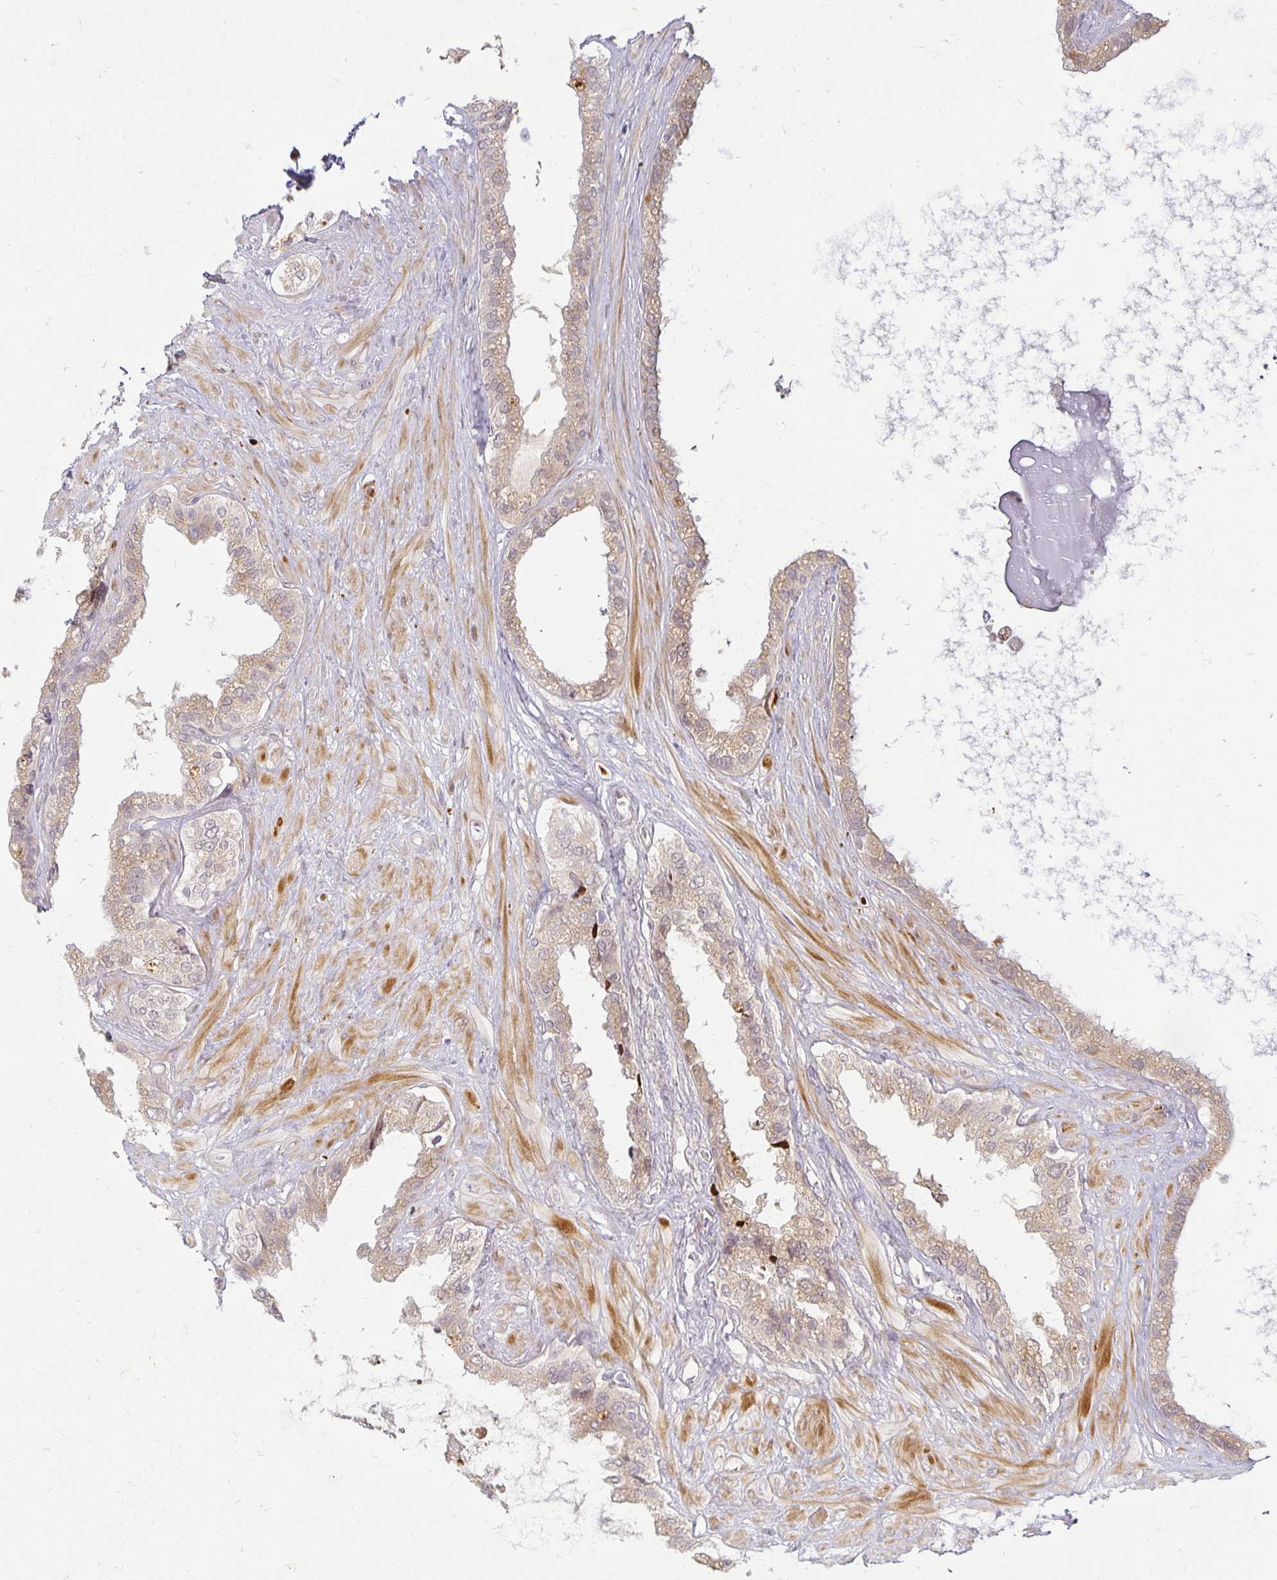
{"staining": {"intensity": "moderate", "quantity": "<25%", "location": "nuclear"}, "tissue": "seminal vesicle", "cell_type": "Glandular cells", "image_type": "normal", "snomed": [{"axis": "morphology", "description": "Normal tissue, NOS"}, {"axis": "topography", "description": "Seminal veicle"}, {"axis": "topography", "description": "Peripheral nerve tissue"}], "caption": "High-magnification brightfield microscopy of benign seminal vesicle stained with DAB (3,3'-diaminobenzidine) (brown) and counterstained with hematoxylin (blue). glandular cells exhibit moderate nuclear positivity is seen in approximately<25% of cells. Using DAB (brown) and hematoxylin (blue) stains, captured at high magnification using brightfield microscopy.", "gene": "EHF", "patient": {"sex": "male", "age": 76}}